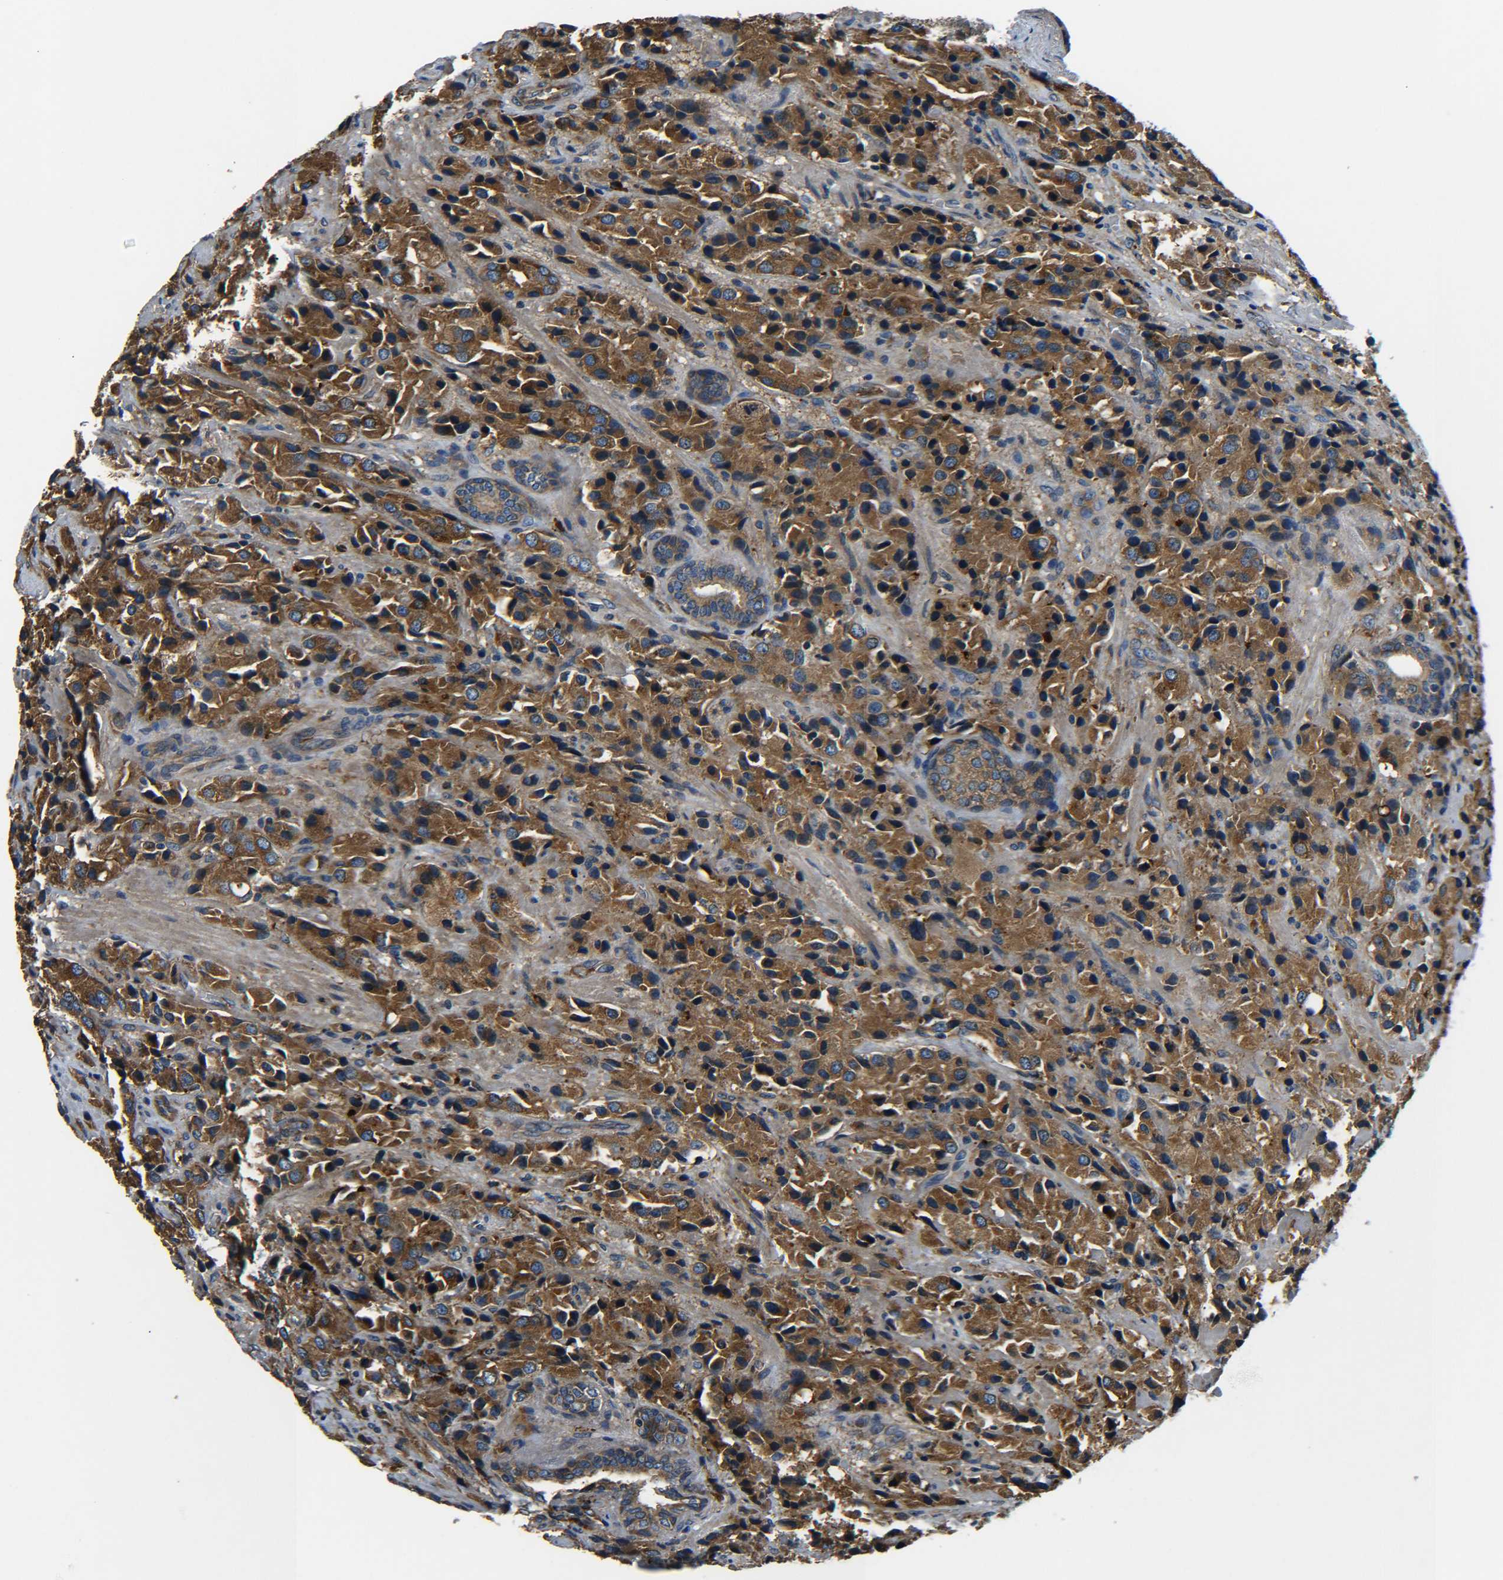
{"staining": {"intensity": "strong", "quantity": ">75%", "location": "cytoplasmic/membranous"}, "tissue": "prostate cancer", "cell_type": "Tumor cells", "image_type": "cancer", "snomed": [{"axis": "morphology", "description": "Adenocarcinoma, High grade"}, {"axis": "topography", "description": "Prostate"}], "caption": "DAB (3,3'-diaminobenzidine) immunohistochemical staining of human prostate high-grade adenocarcinoma shows strong cytoplasmic/membranous protein staining in approximately >75% of tumor cells.", "gene": "RAB1B", "patient": {"sex": "male", "age": 70}}